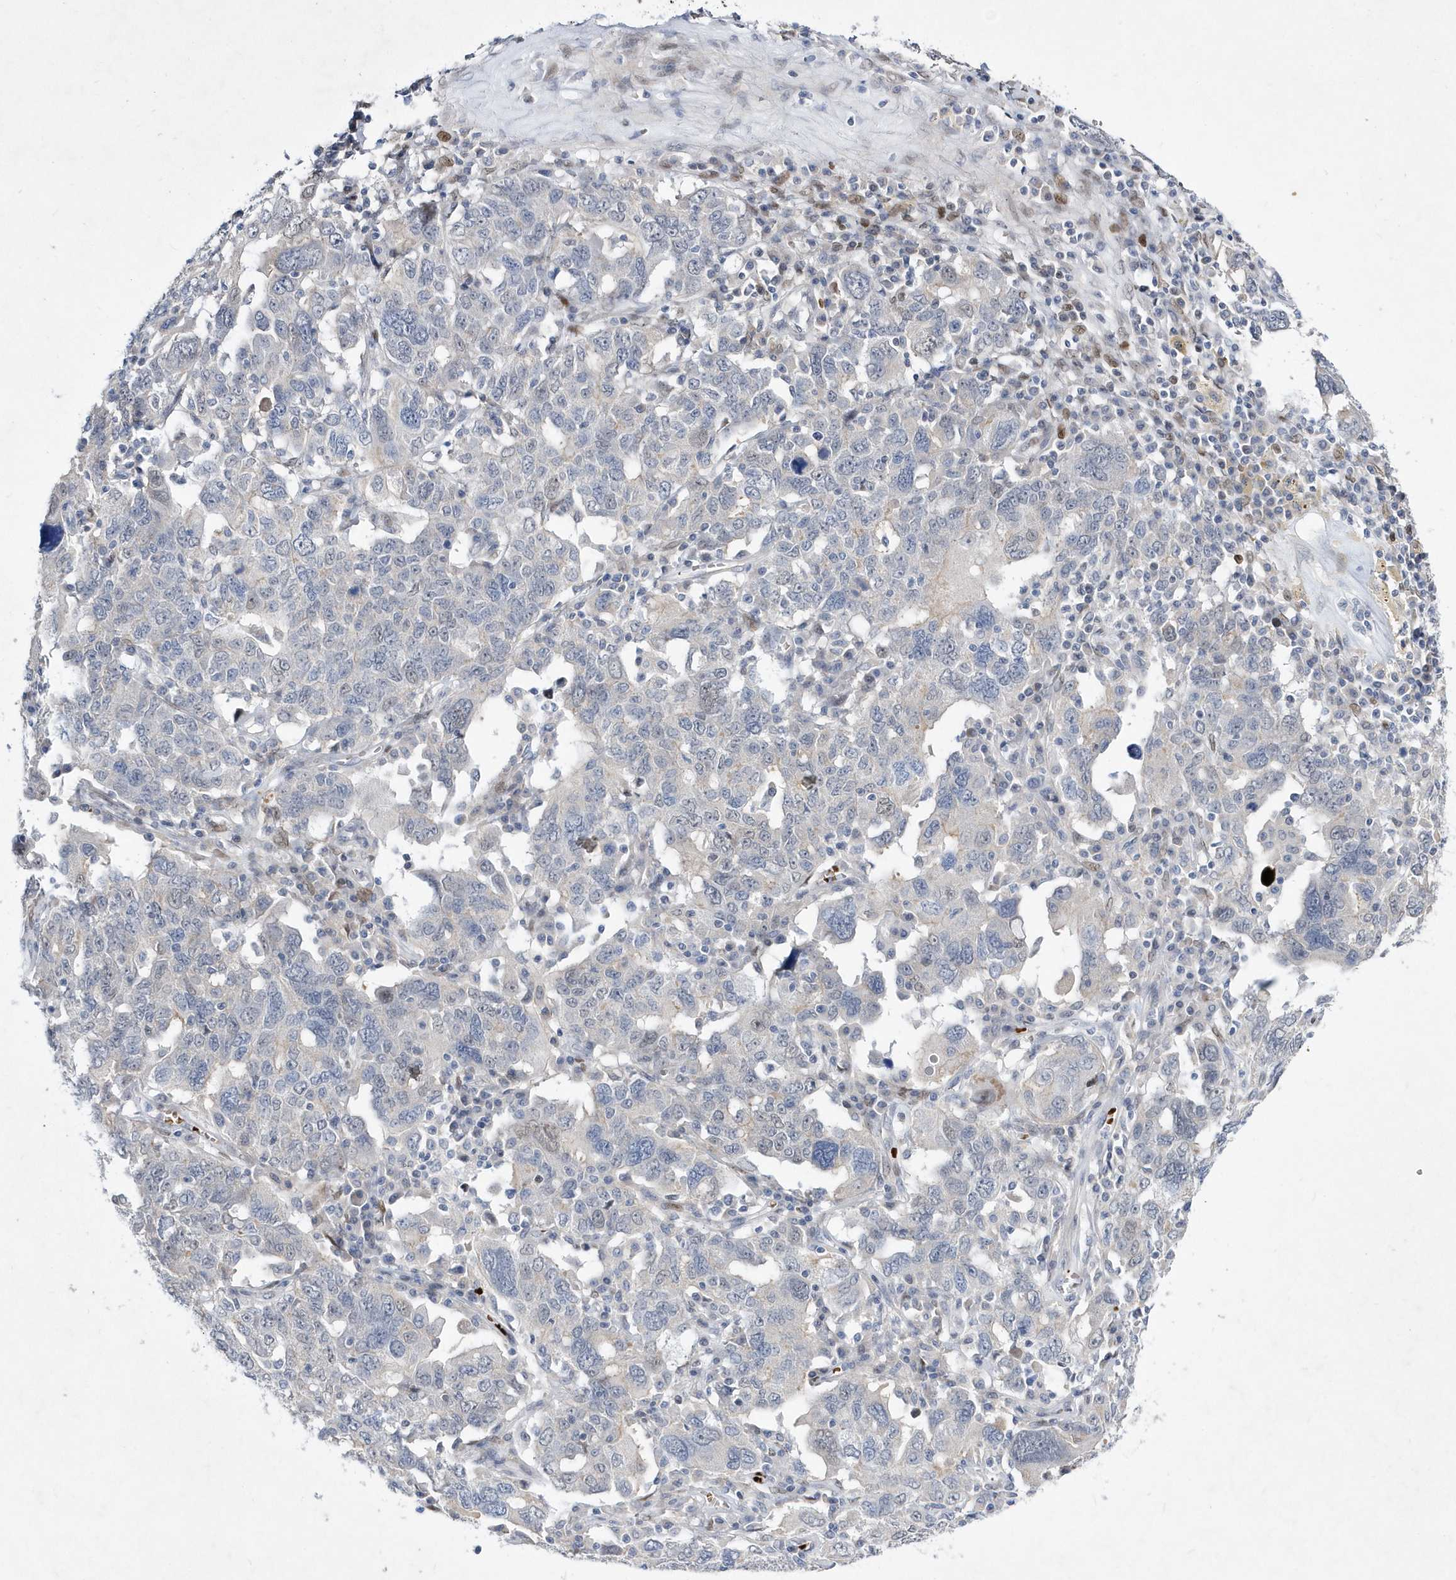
{"staining": {"intensity": "negative", "quantity": "none", "location": "none"}, "tissue": "ovarian cancer", "cell_type": "Tumor cells", "image_type": "cancer", "snomed": [{"axis": "morphology", "description": "Carcinoma, endometroid"}, {"axis": "topography", "description": "Ovary"}], "caption": "Endometroid carcinoma (ovarian) was stained to show a protein in brown. There is no significant staining in tumor cells.", "gene": "ZNF875", "patient": {"sex": "female", "age": 62}}